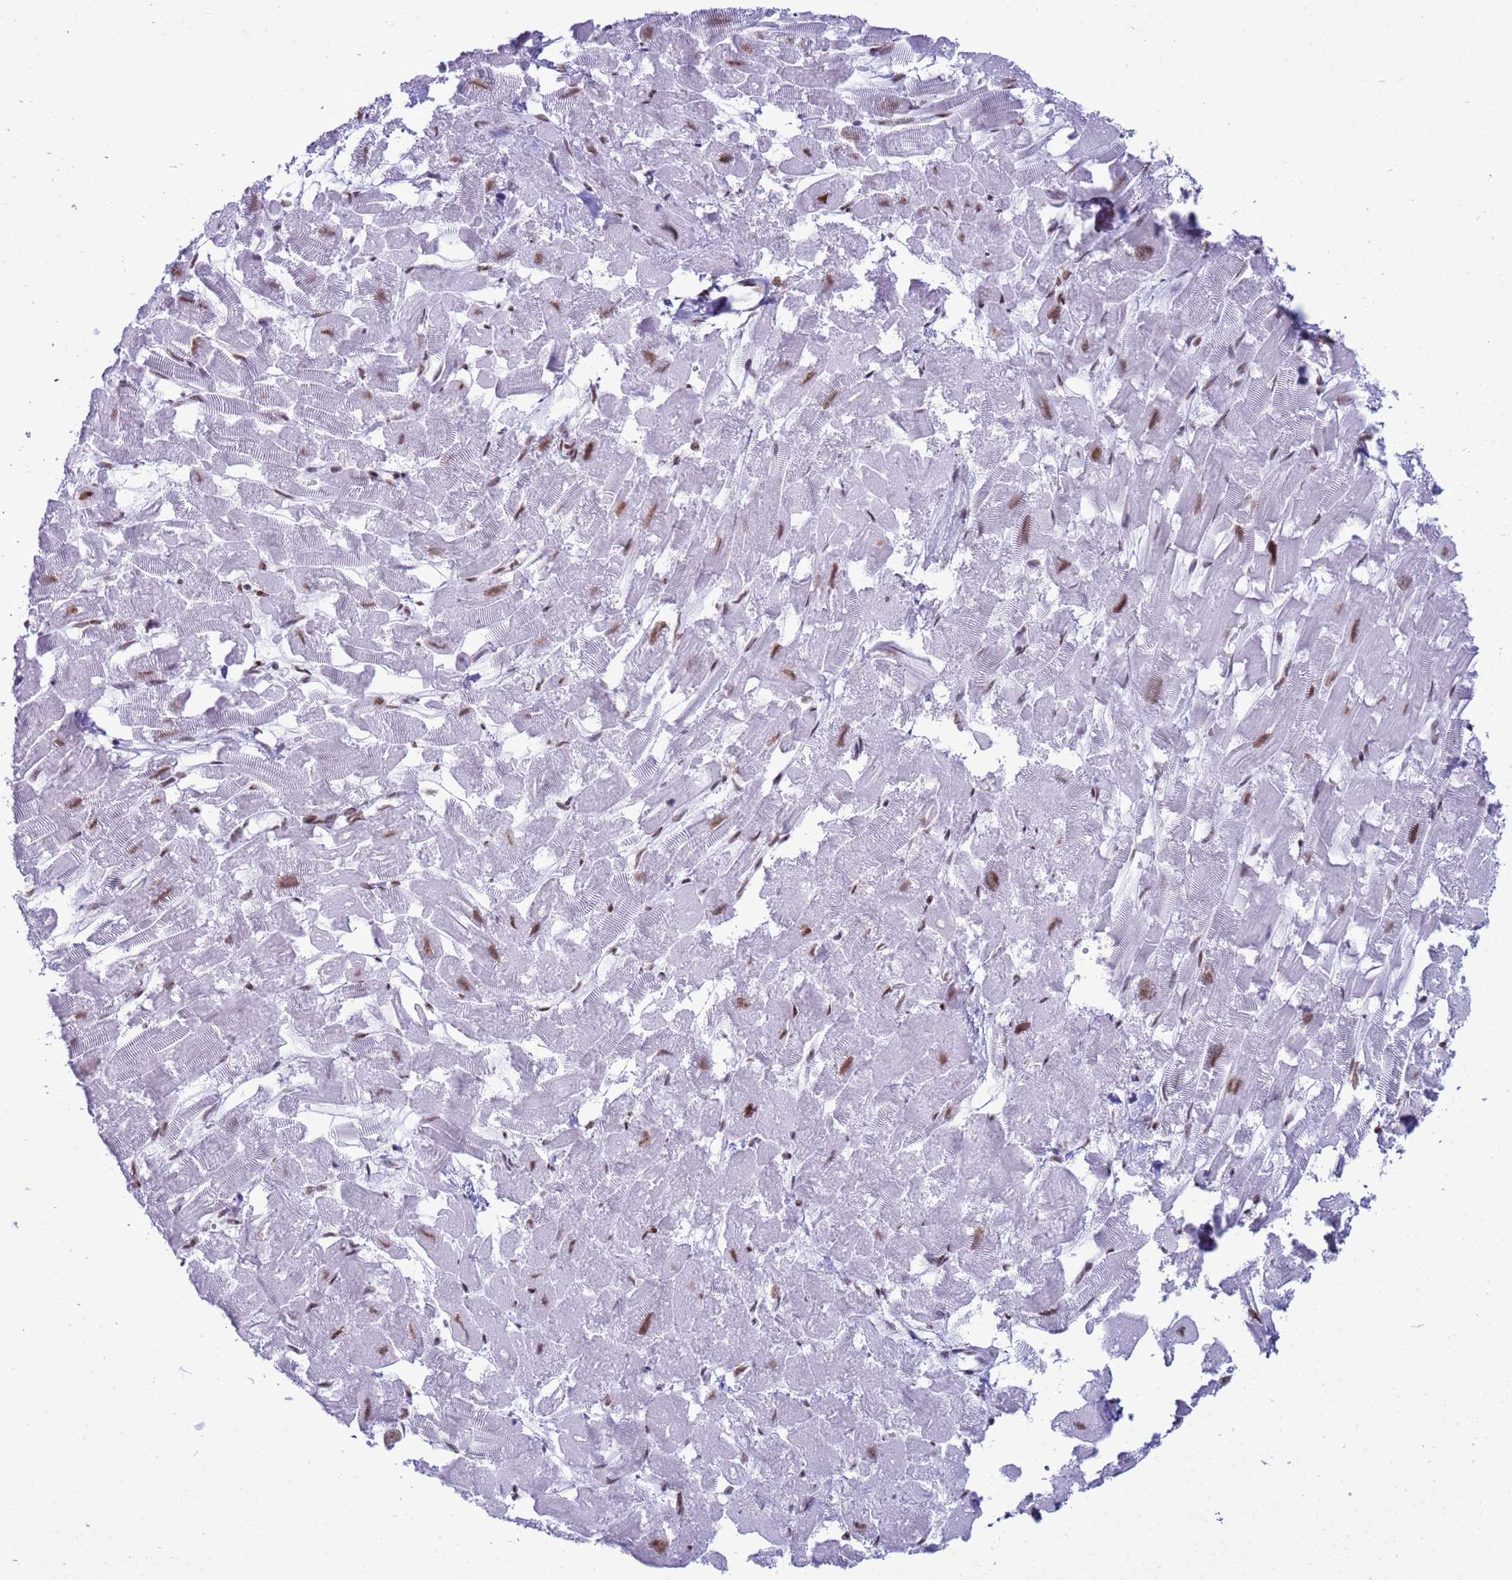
{"staining": {"intensity": "weak", "quantity": "25%-75%", "location": "nuclear"}, "tissue": "heart muscle", "cell_type": "Cardiomyocytes", "image_type": "normal", "snomed": [{"axis": "morphology", "description": "Normal tissue, NOS"}, {"axis": "topography", "description": "Heart"}], "caption": "Normal heart muscle was stained to show a protein in brown. There is low levels of weak nuclear staining in about 25%-75% of cardiomyocytes. (IHC, brightfield microscopy, high magnification).", "gene": "RALY", "patient": {"sex": "male", "age": 54}}